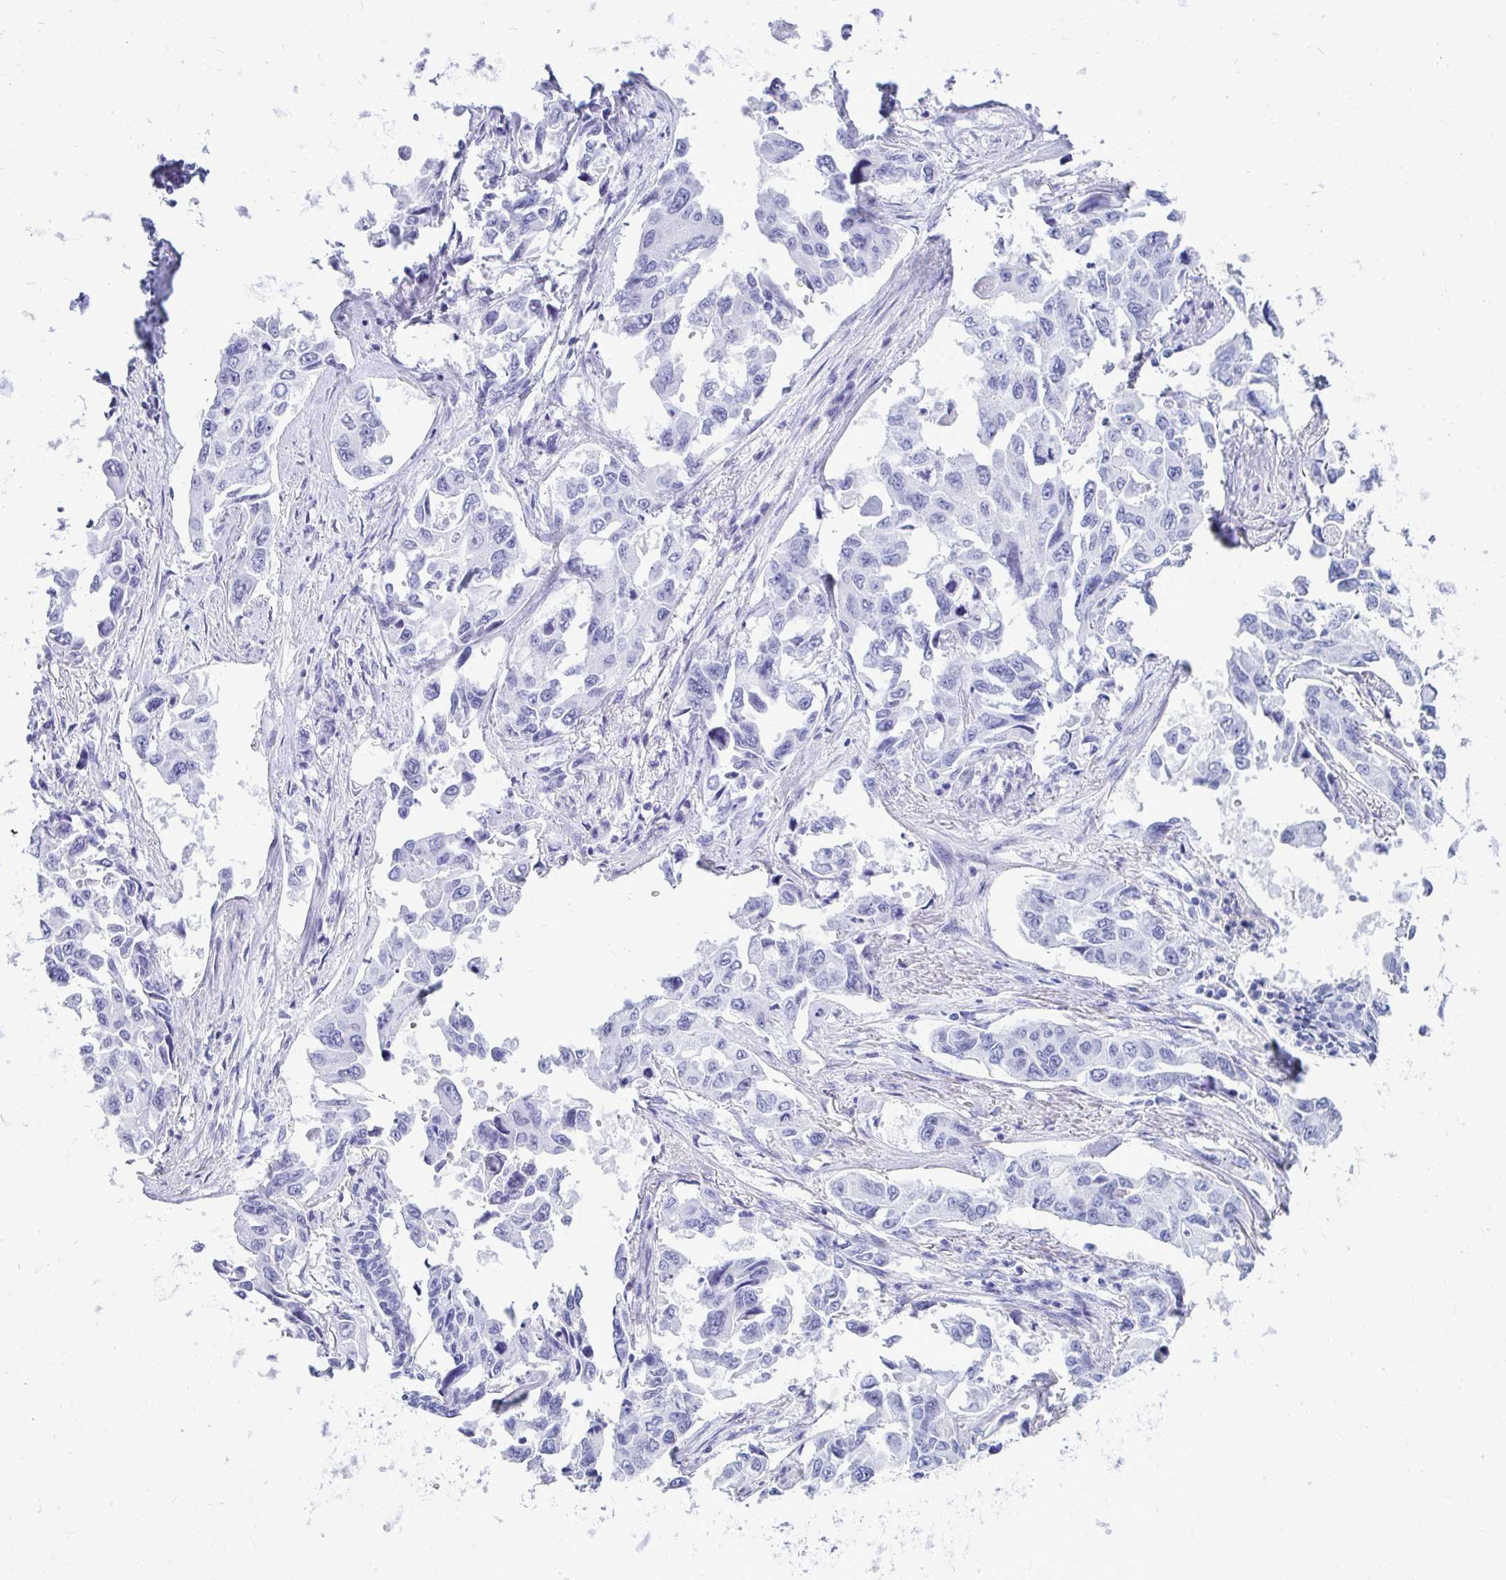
{"staining": {"intensity": "negative", "quantity": "none", "location": "none"}, "tissue": "lung cancer", "cell_type": "Tumor cells", "image_type": "cancer", "snomed": [{"axis": "morphology", "description": "Adenocarcinoma, NOS"}, {"axis": "topography", "description": "Lung"}], "caption": "This is an IHC histopathology image of human lung adenocarcinoma. There is no positivity in tumor cells.", "gene": "OR10R2", "patient": {"sex": "male", "age": 64}}